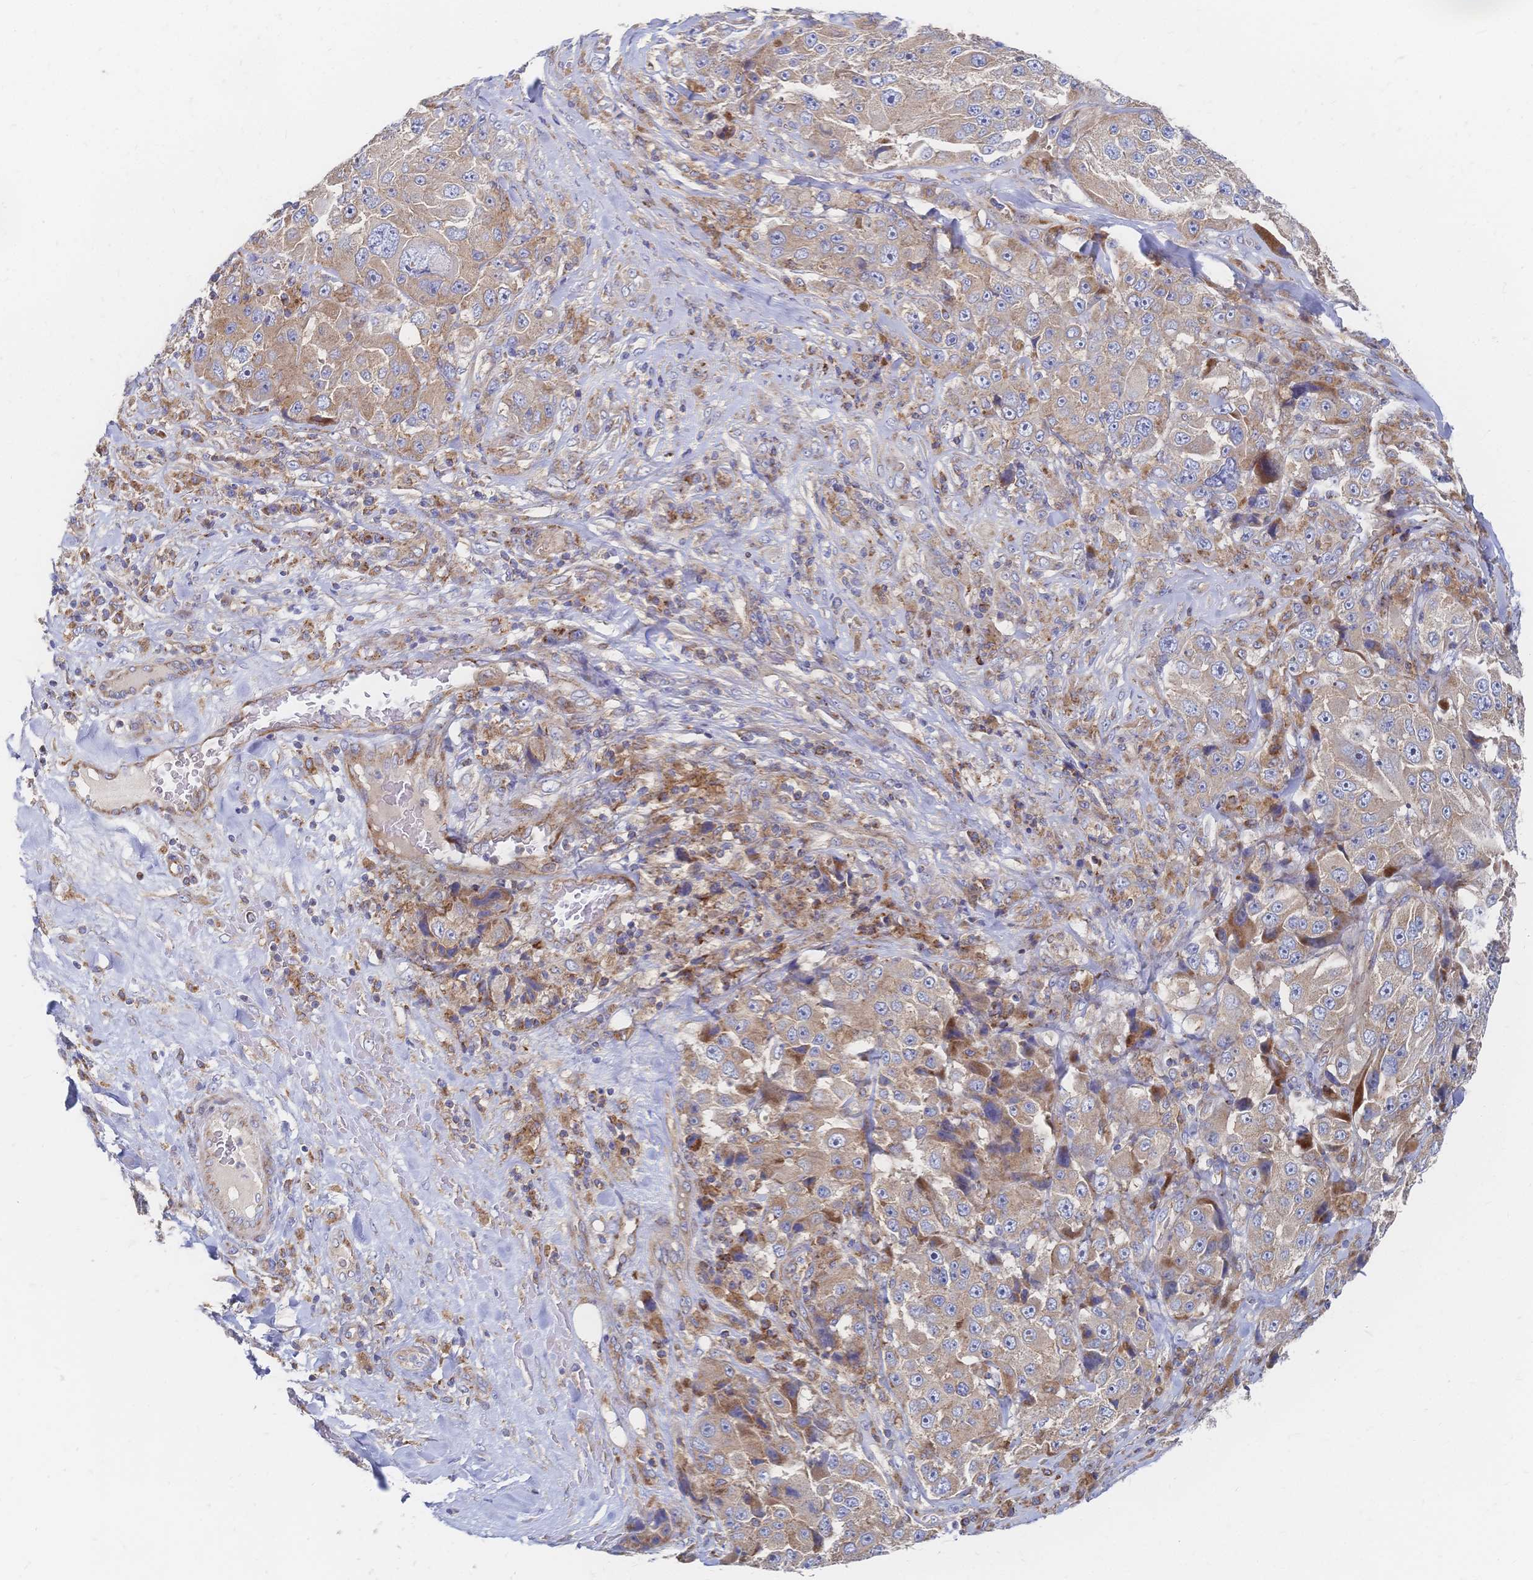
{"staining": {"intensity": "weak", "quantity": ">75%", "location": "cytoplasmic/membranous"}, "tissue": "melanoma", "cell_type": "Tumor cells", "image_type": "cancer", "snomed": [{"axis": "morphology", "description": "Malignant melanoma, Metastatic site"}, {"axis": "topography", "description": "Lymph node"}], "caption": "A high-resolution image shows IHC staining of malignant melanoma (metastatic site), which reveals weak cytoplasmic/membranous expression in about >75% of tumor cells.", "gene": "SORBS1", "patient": {"sex": "male", "age": 62}}